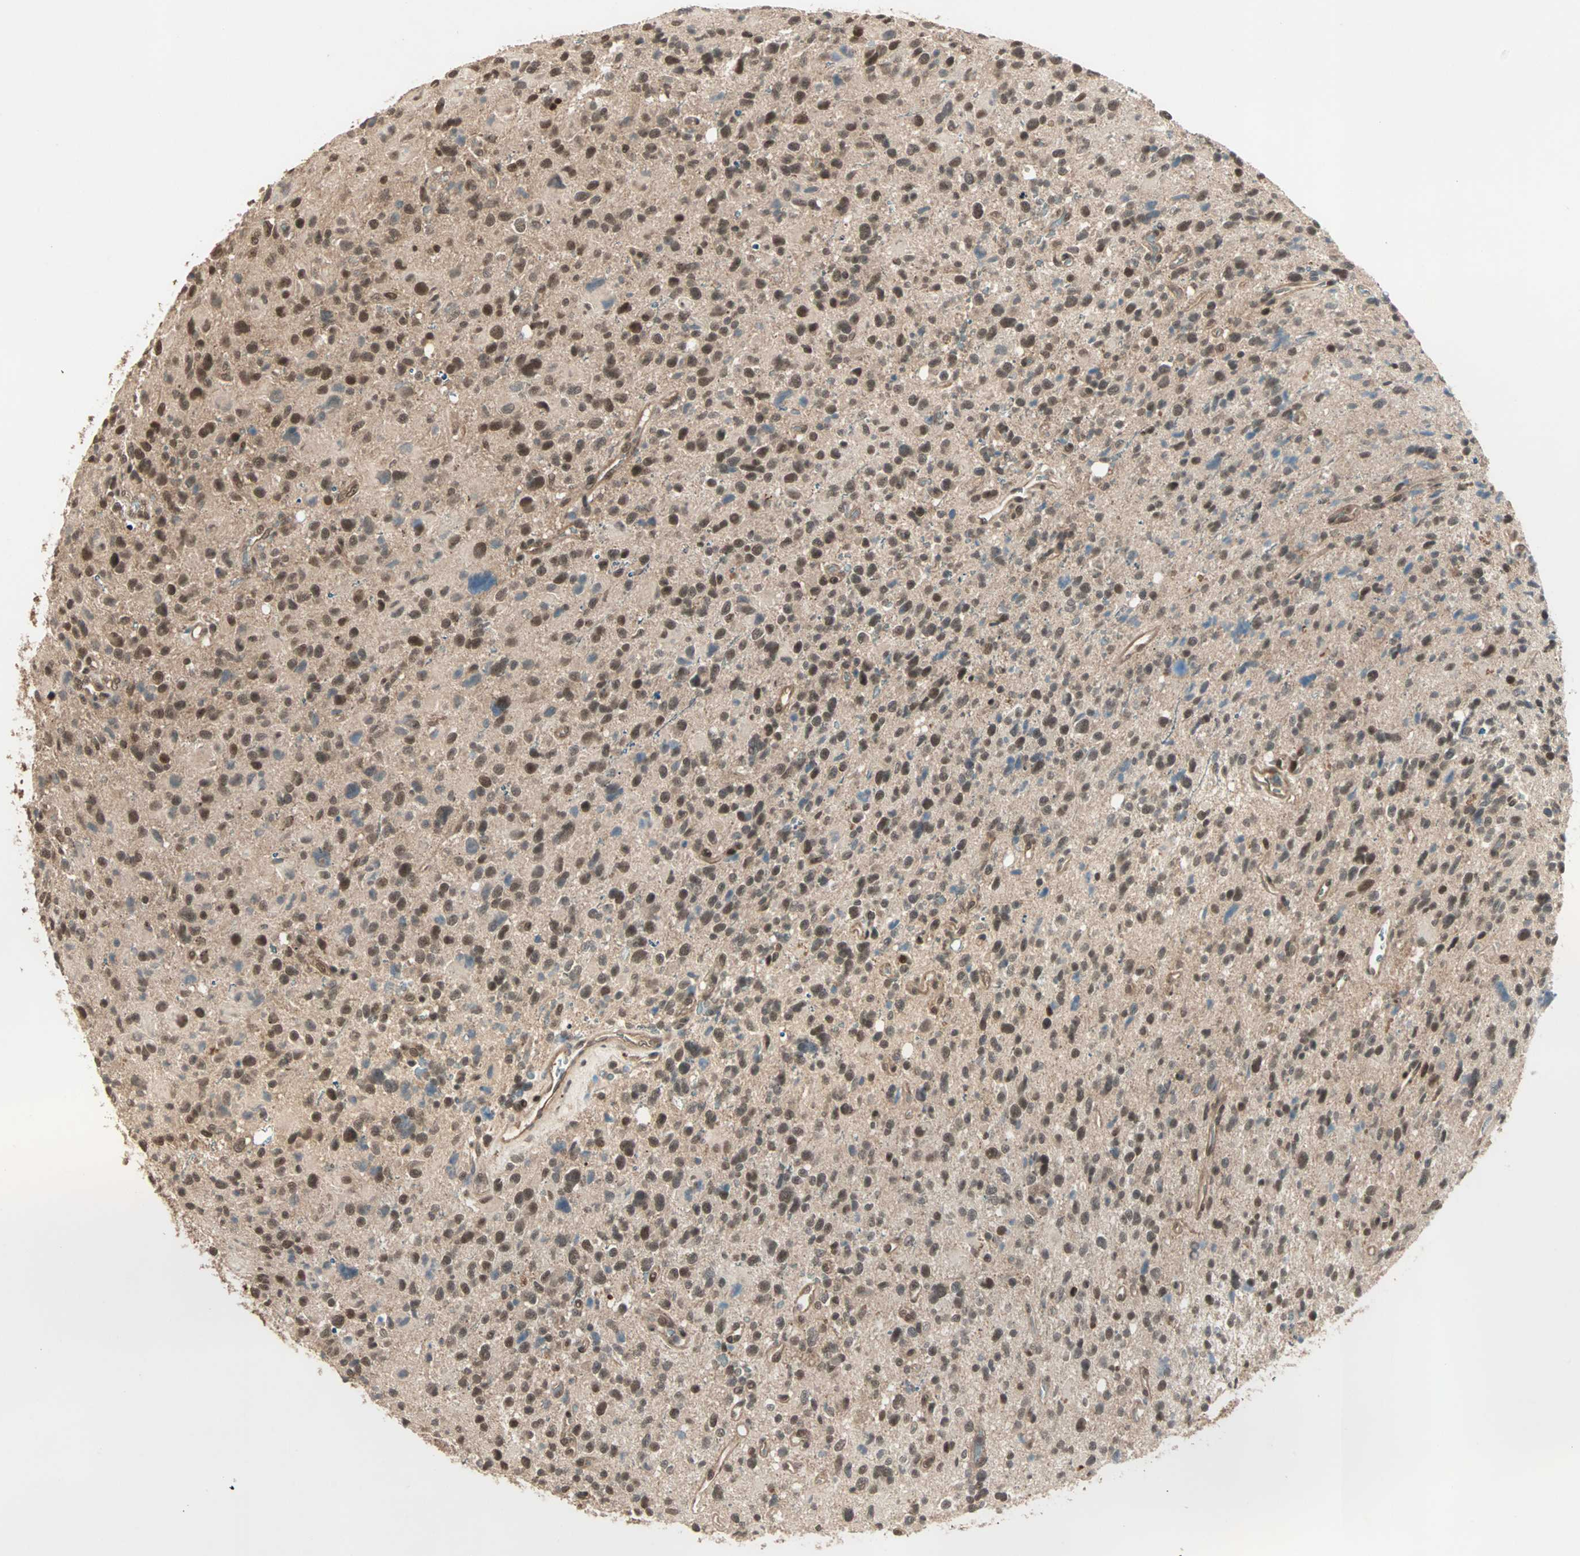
{"staining": {"intensity": "moderate", "quantity": ">75%", "location": "nuclear"}, "tissue": "glioma", "cell_type": "Tumor cells", "image_type": "cancer", "snomed": [{"axis": "morphology", "description": "Glioma, malignant, High grade"}, {"axis": "topography", "description": "Brain"}], "caption": "Protein staining exhibits moderate nuclear staining in approximately >75% of tumor cells in malignant glioma (high-grade).", "gene": "ZNF701", "patient": {"sex": "male", "age": 48}}